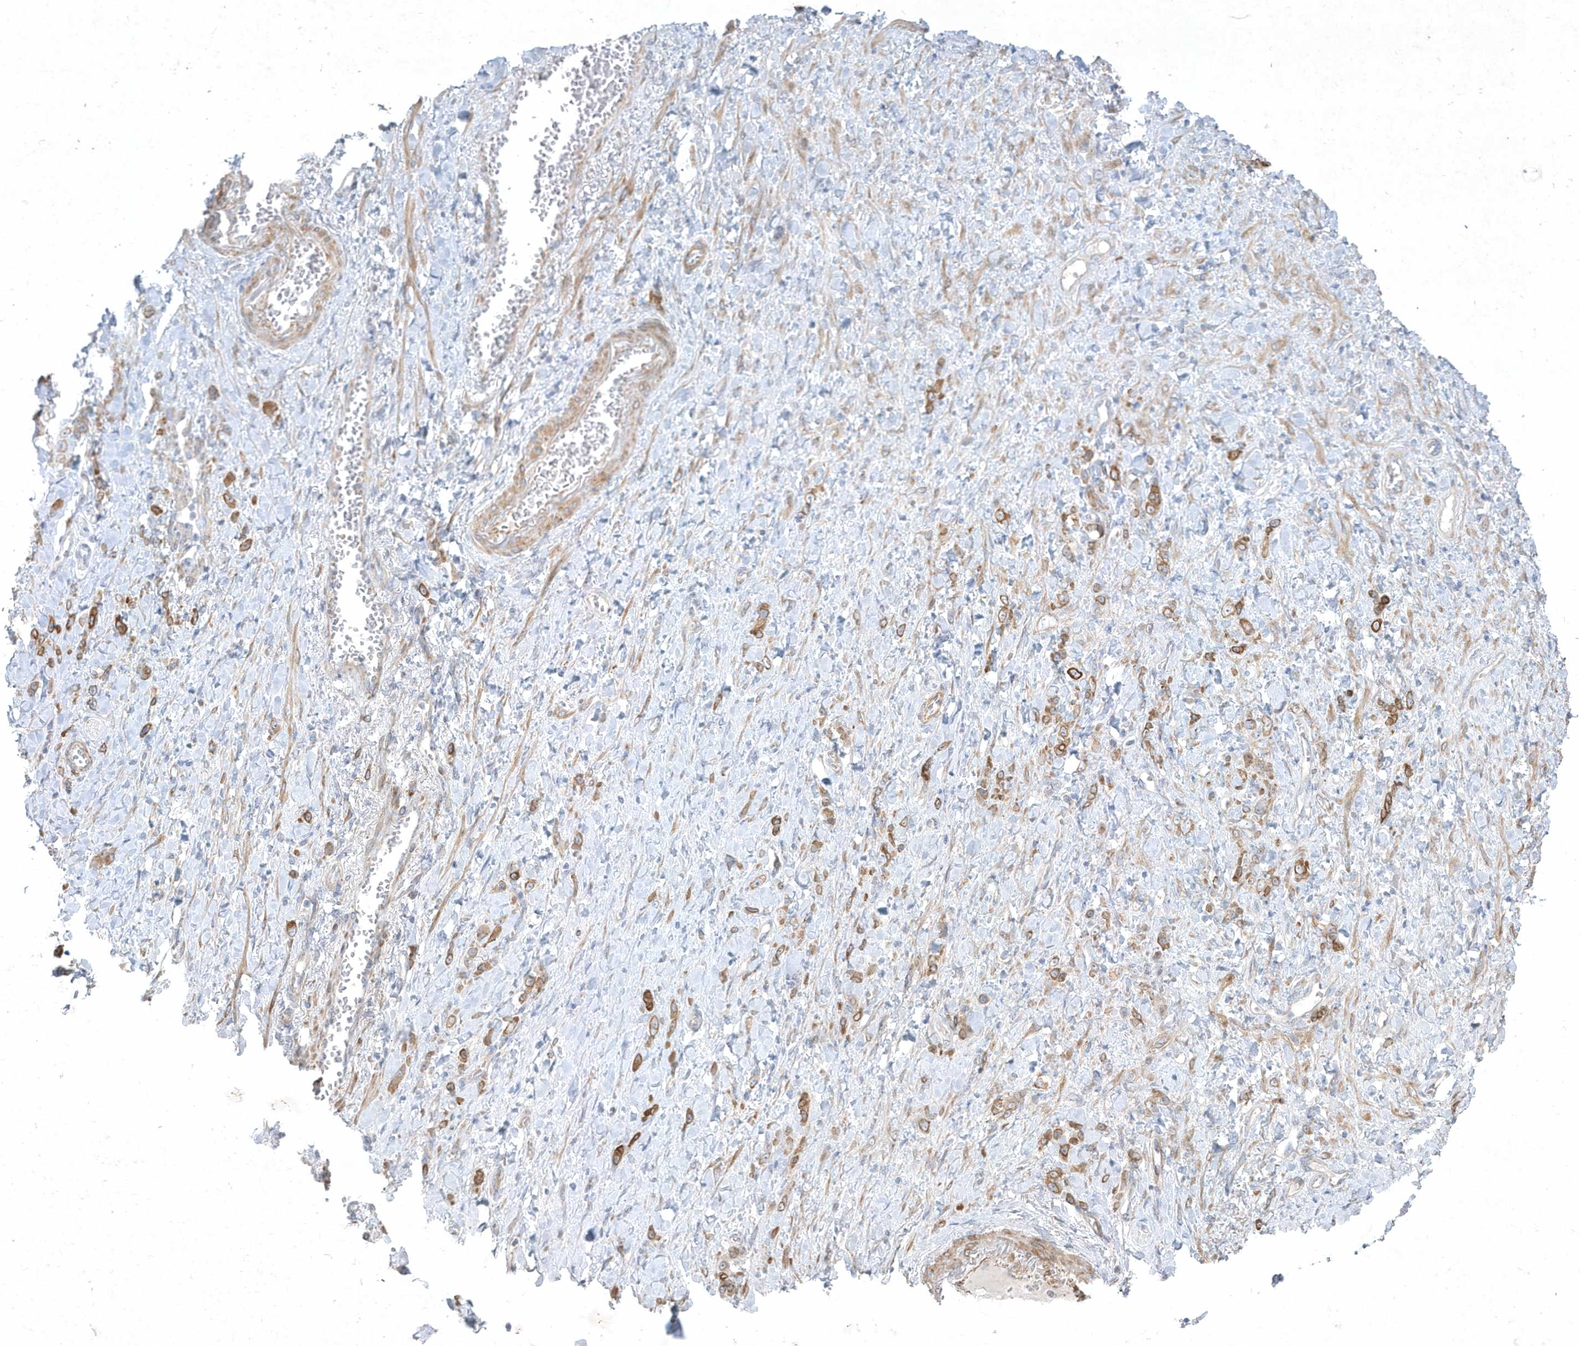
{"staining": {"intensity": "moderate", "quantity": ">75%", "location": "cytoplasmic/membranous"}, "tissue": "stomach cancer", "cell_type": "Tumor cells", "image_type": "cancer", "snomed": [{"axis": "morphology", "description": "Normal tissue, NOS"}, {"axis": "morphology", "description": "Adenocarcinoma, NOS"}, {"axis": "topography", "description": "Stomach"}], "caption": "Immunohistochemical staining of stomach cancer (adenocarcinoma) reveals medium levels of moderate cytoplasmic/membranous protein positivity in approximately >75% of tumor cells. Nuclei are stained in blue.", "gene": "LARS1", "patient": {"sex": "male", "age": 82}}